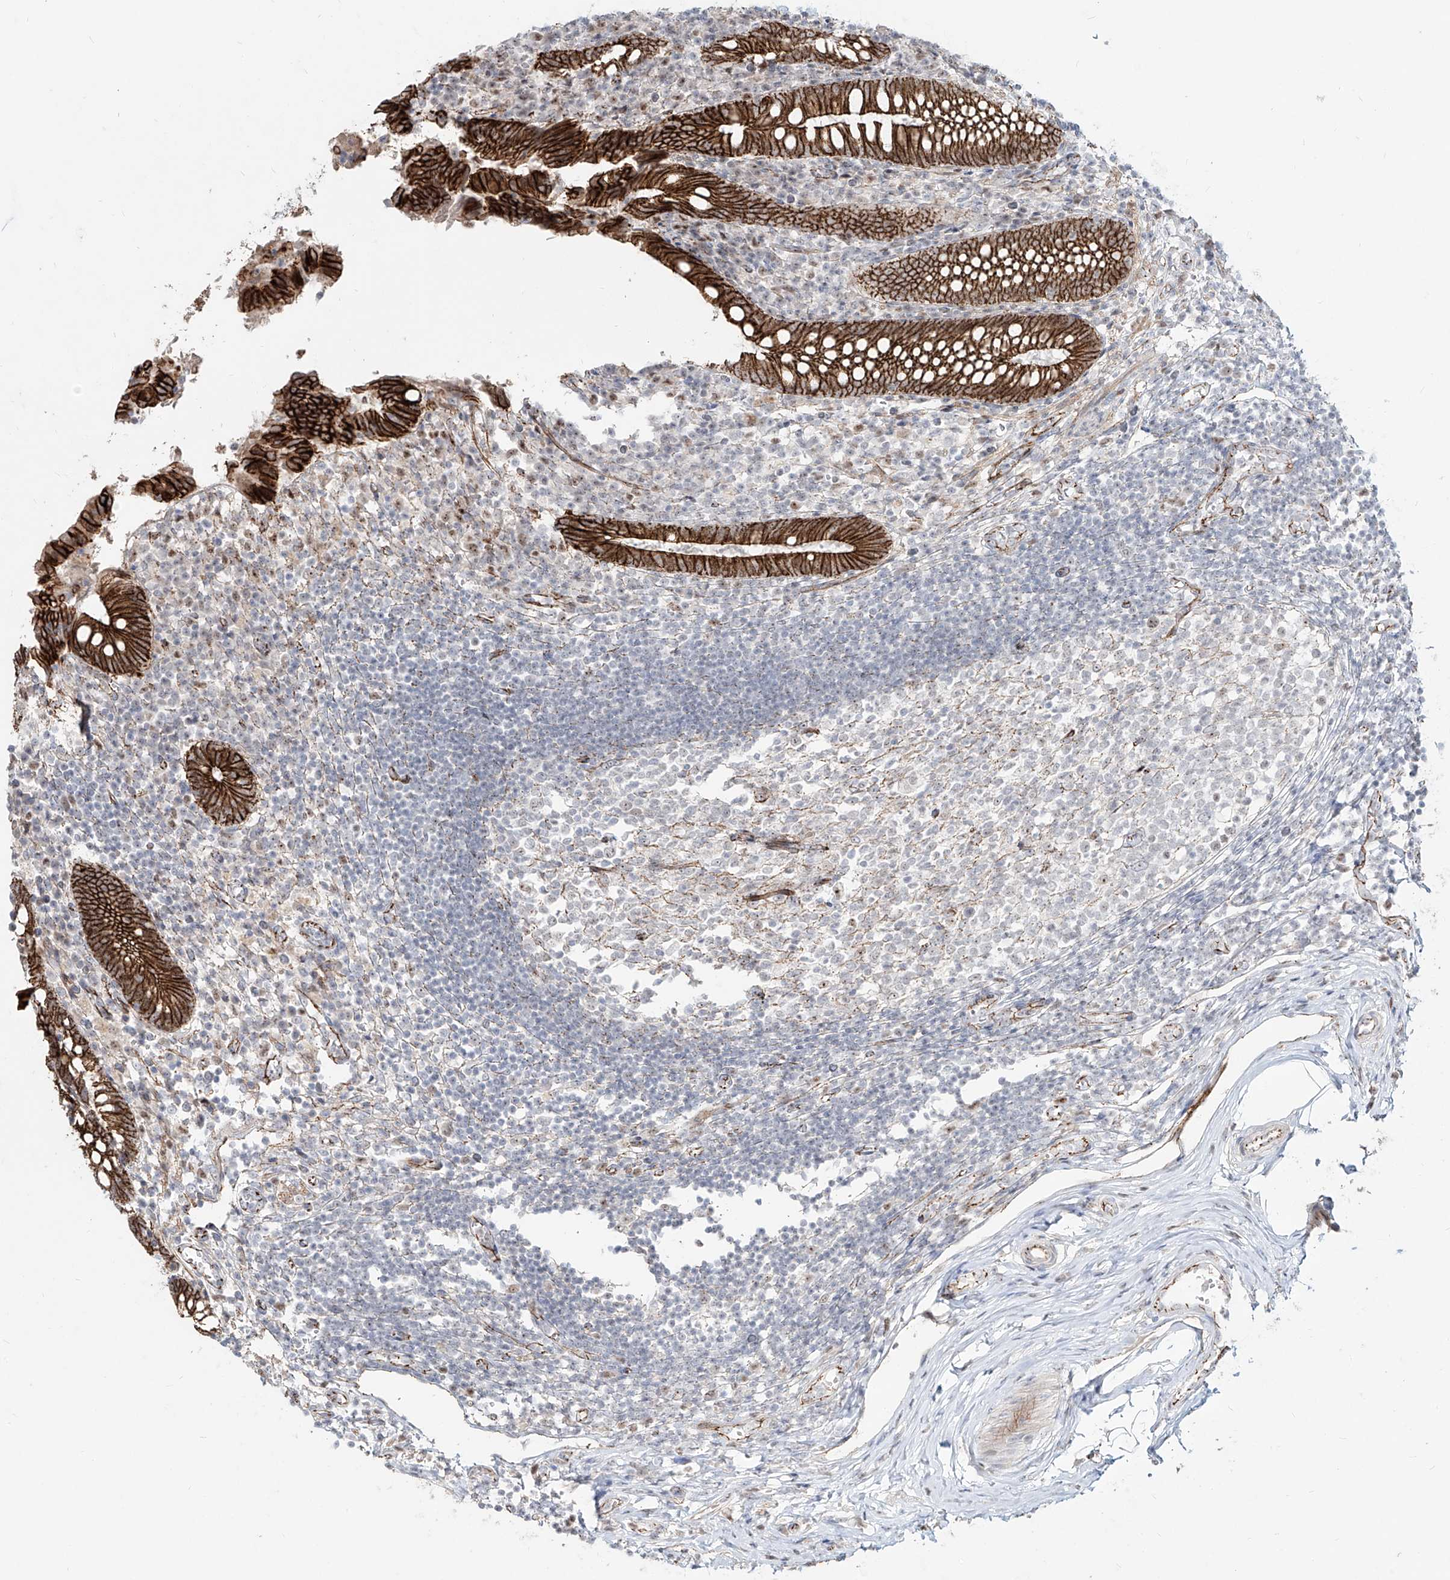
{"staining": {"intensity": "strong", "quantity": ">75%", "location": "cytoplasmic/membranous,nuclear"}, "tissue": "appendix", "cell_type": "Glandular cells", "image_type": "normal", "snomed": [{"axis": "morphology", "description": "Normal tissue, NOS"}, {"axis": "topography", "description": "Appendix"}], "caption": "IHC (DAB (3,3'-diaminobenzidine)) staining of normal human appendix displays strong cytoplasmic/membranous,nuclear protein positivity in approximately >75% of glandular cells.", "gene": "ZNF710", "patient": {"sex": "female", "age": 17}}